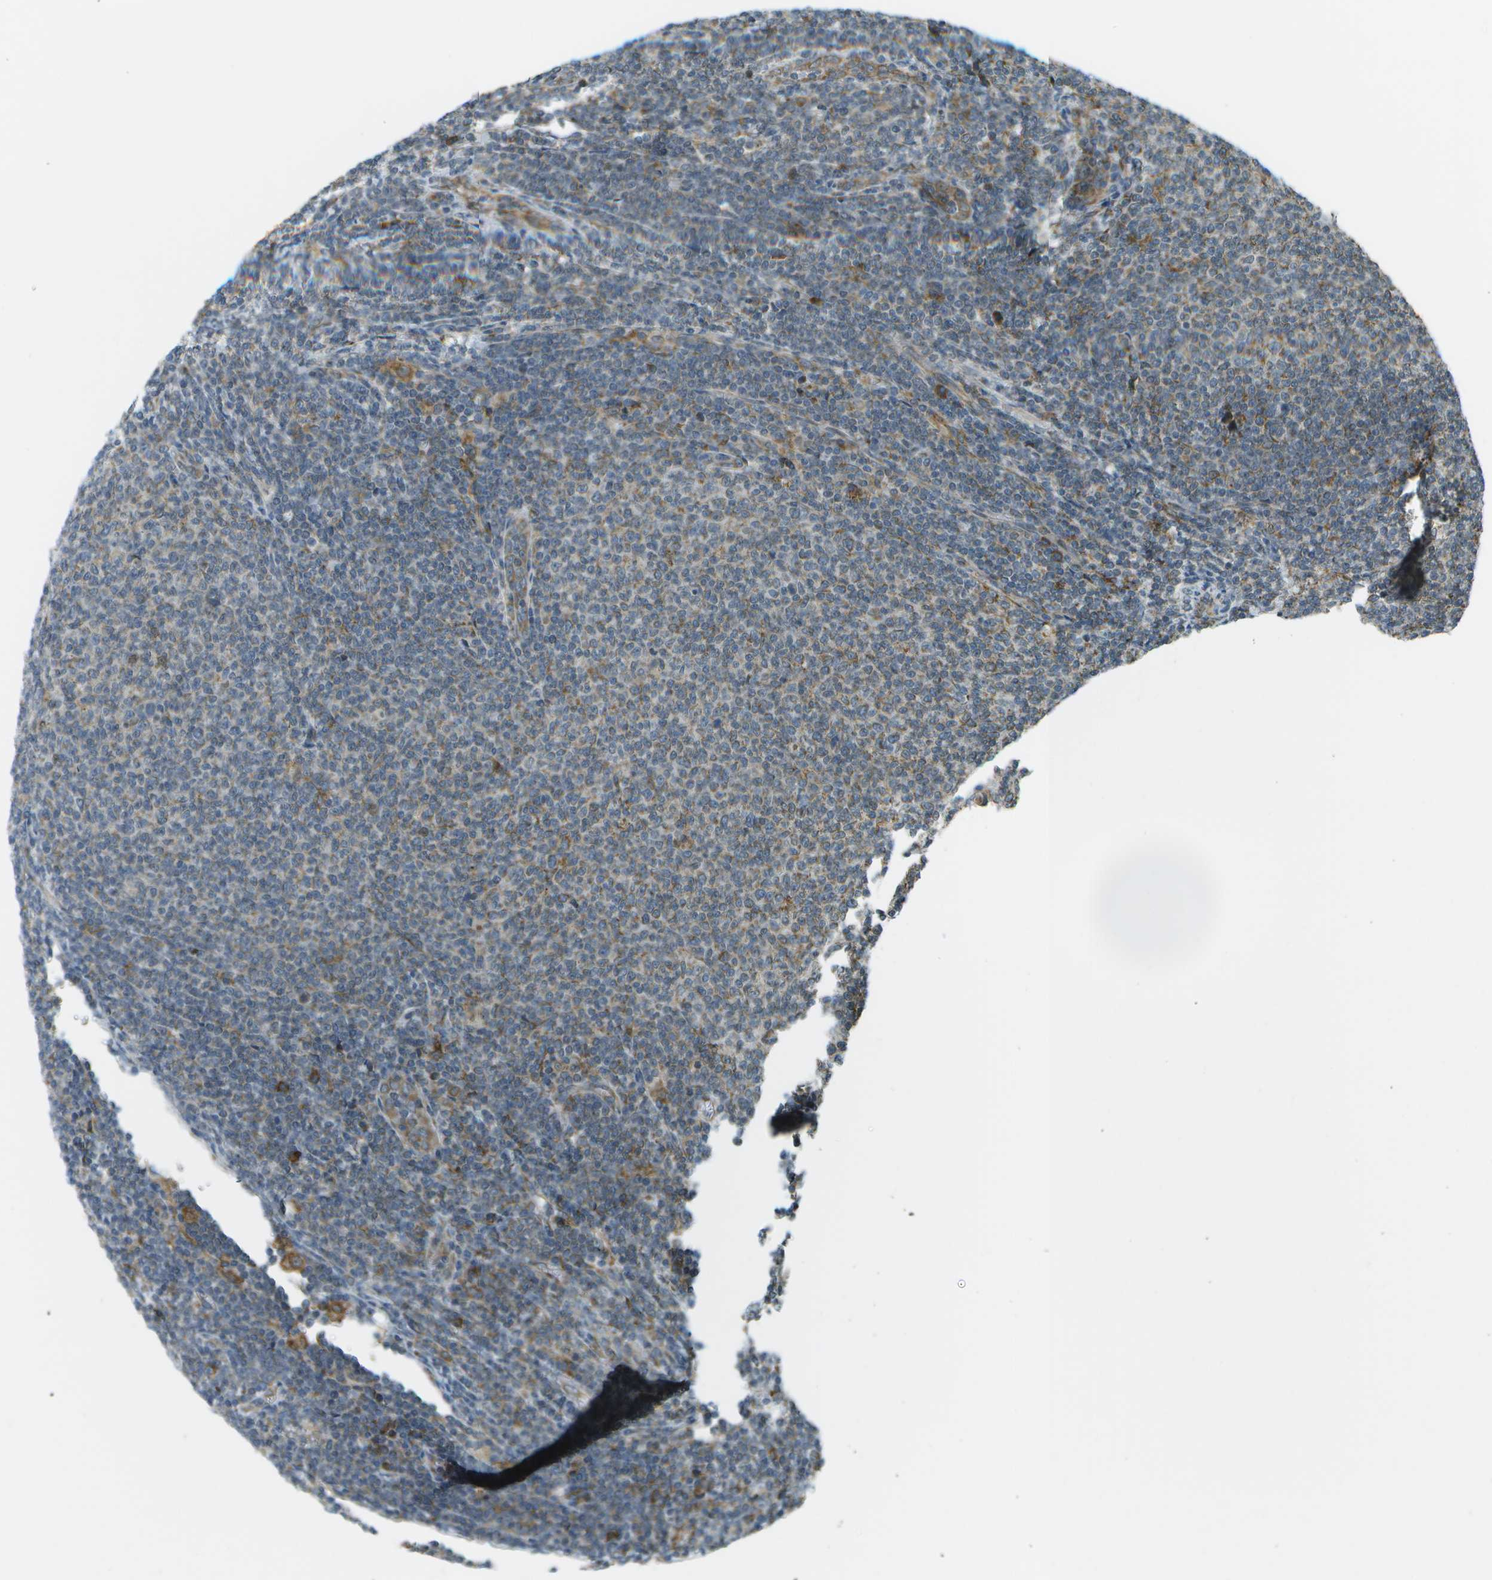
{"staining": {"intensity": "moderate", "quantity": "<25%", "location": "cytoplasmic/membranous"}, "tissue": "lymphoma", "cell_type": "Tumor cells", "image_type": "cancer", "snomed": [{"axis": "morphology", "description": "Malignant lymphoma, non-Hodgkin's type, Low grade"}, {"axis": "topography", "description": "Lymph node"}], "caption": "Human malignant lymphoma, non-Hodgkin's type (low-grade) stained for a protein (brown) shows moderate cytoplasmic/membranous positive staining in about <25% of tumor cells.", "gene": "USP30", "patient": {"sex": "male", "age": 66}}